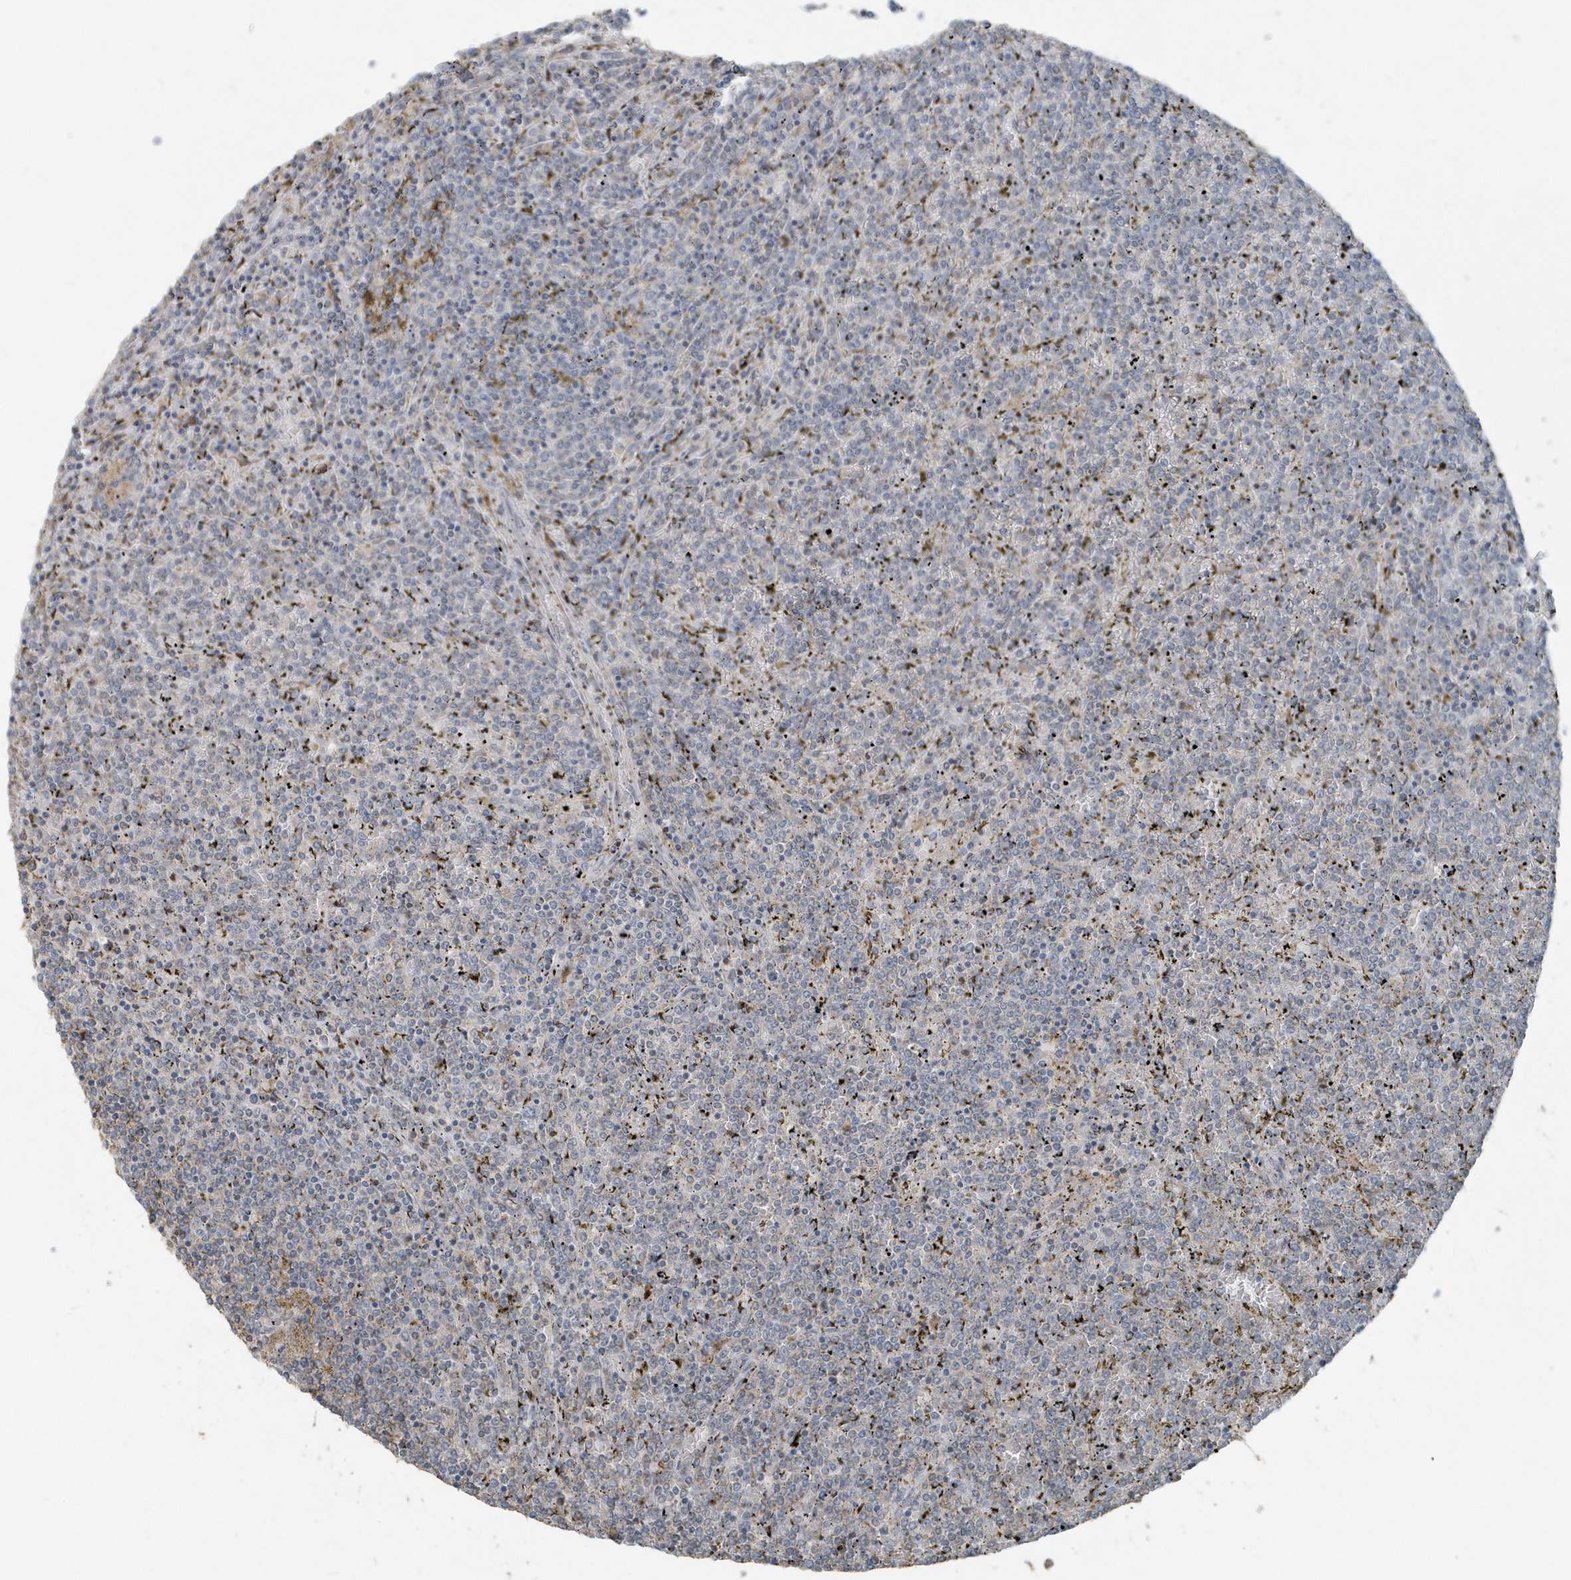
{"staining": {"intensity": "negative", "quantity": "none", "location": "none"}, "tissue": "lymphoma", "cell_type": "Tumor cells", "image_type": "cancer", "snomed": [{"axis": "morphology", "description": "Malignant lymphoma, non-Hodgkin's type, Low grade"}, {"axis": "topography", "description": "Spleen"}], "caption": "Lymphoma was stained to show a protein in brown. There is no significant expression in tumor cells.", "gene": "ACTC1", "patient": {"sex": "female", "age": 19}}